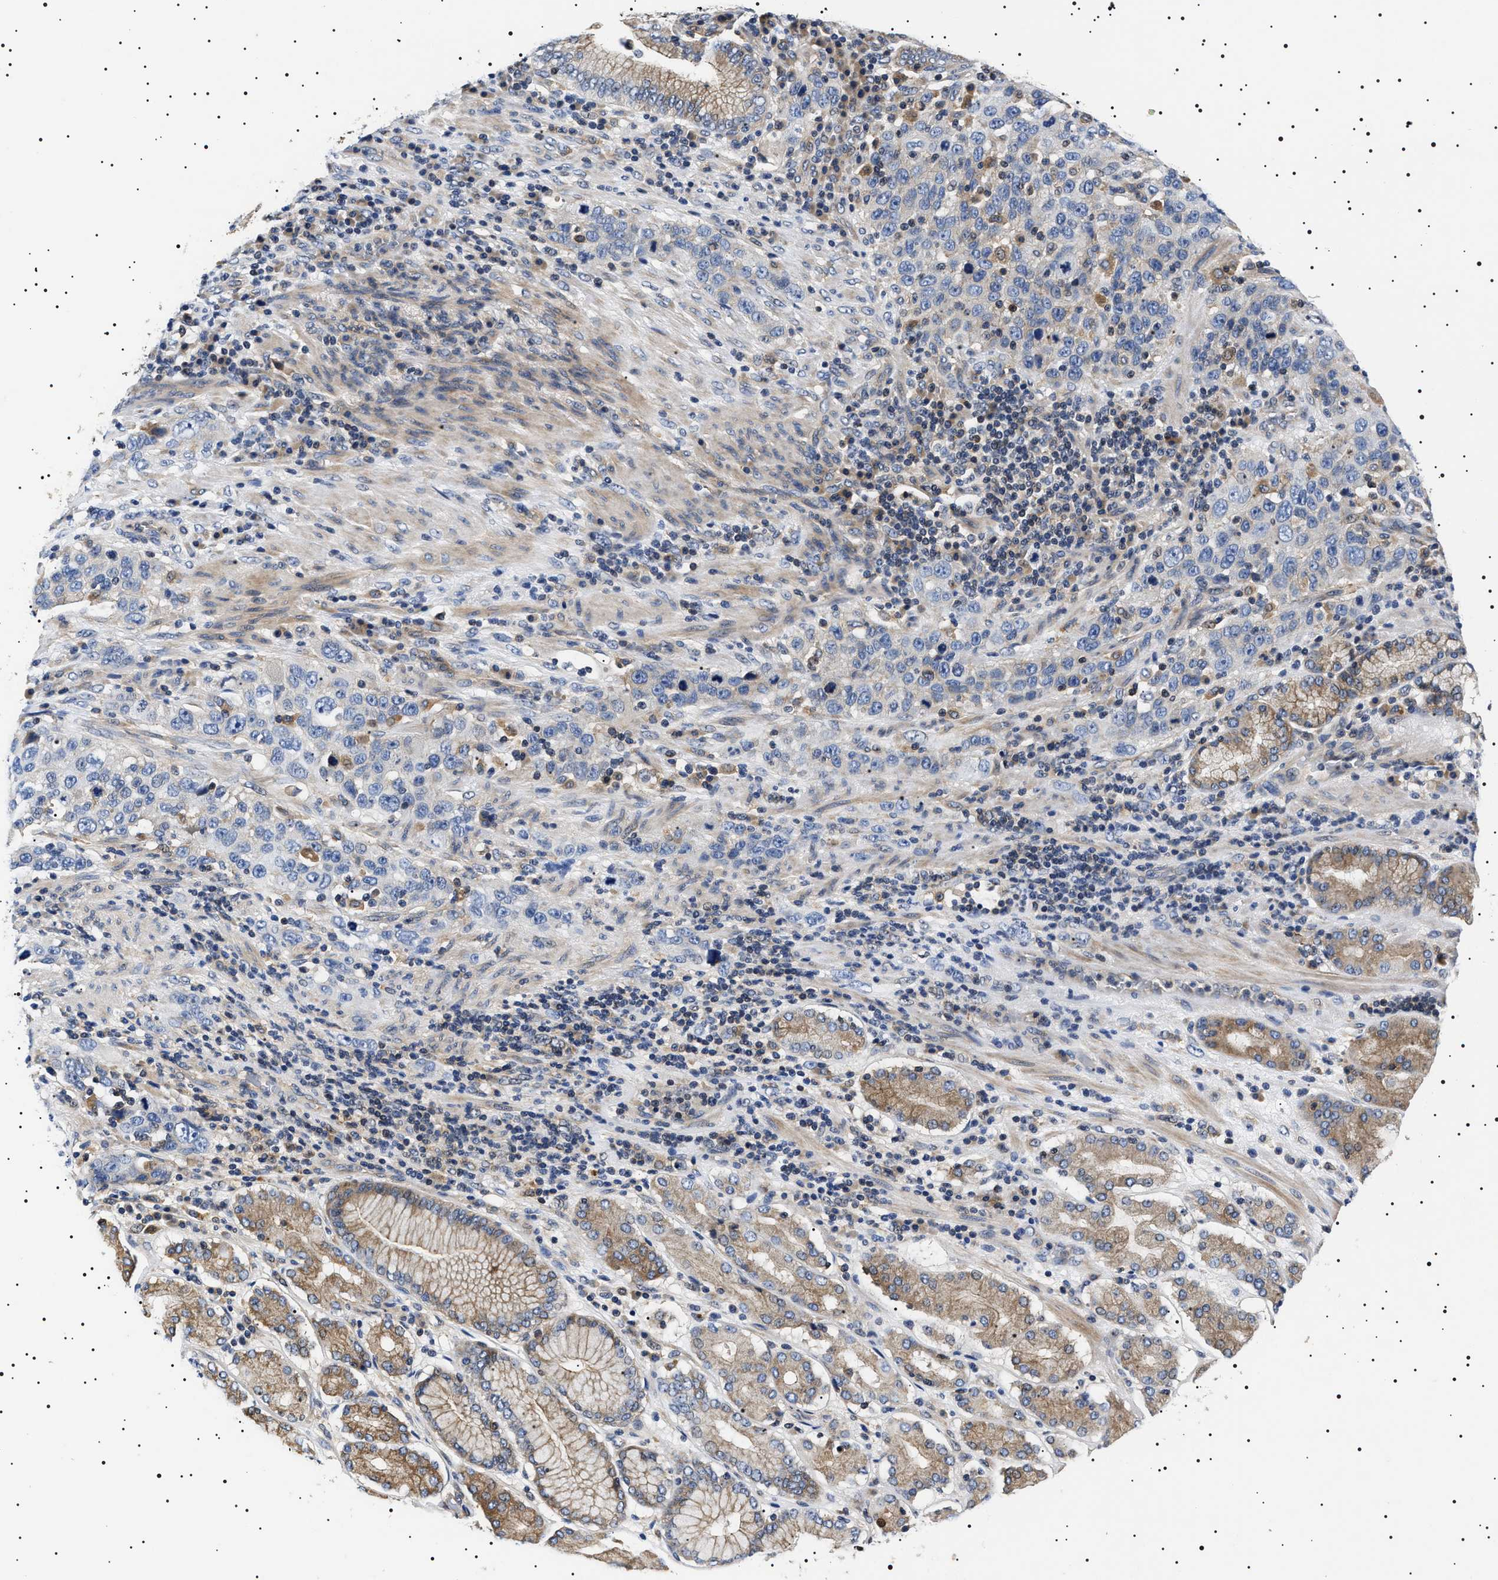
{"staining": {"intensity": "negative", "quantity": "none", "location": "none"}, "tissue": "stomach cancer", "cell_type": "Tumor cells", "image_type": "cancer", "snomed": [{"axis": "morphology", "description": "Normal tissue, NOS"}, {"axis": "morphology", "description": "Adenocarcinoma, NOS"}, {"axis": "topography", "description": "Stomach"}], "caption": "Tumor cells are negative for protein expression in human stomach cancer. Nuclei are stained in blue.", "gene": "SLC4A7", "patient": {"sex": "male", "age": 48}}